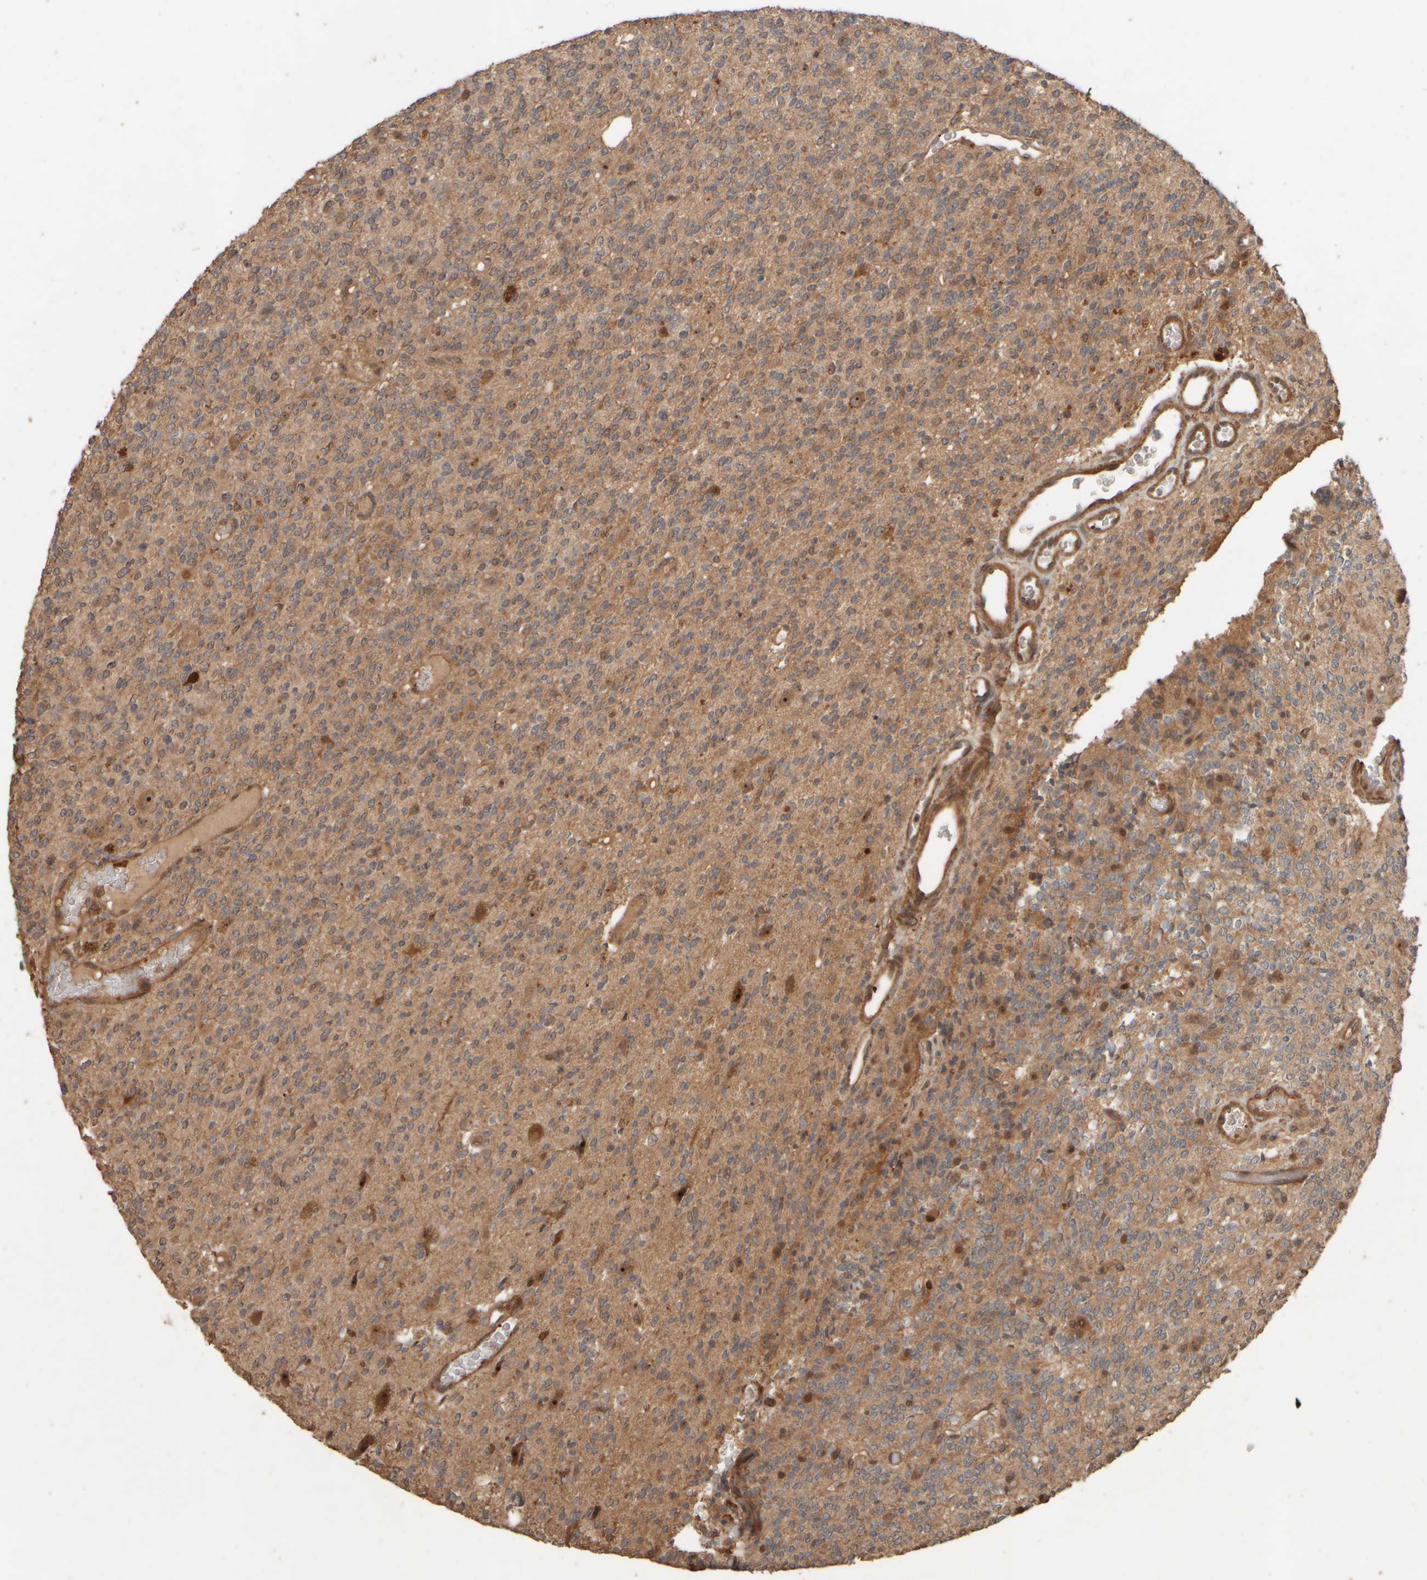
{"staining": {"intensity": "moderate", "quantity": ">75%", "location": "cytoplasmic/membranous"}, "tissue": "glioma", "cell_type": "Tumor cells", "image_type": "cancer", "snomed": [{"axis": "morphology", "description": "Glioma, malignant, High grade"}, {"axis": "topography", "description": "Brain"}], "caption": "Protein positivity by IHC shows moderate cytoplasmic/membranous positivity in approximately >75% of tumor cells in glioma.", "gene": "SPHK1", "patient": {"sex": "male", "age": 34}}